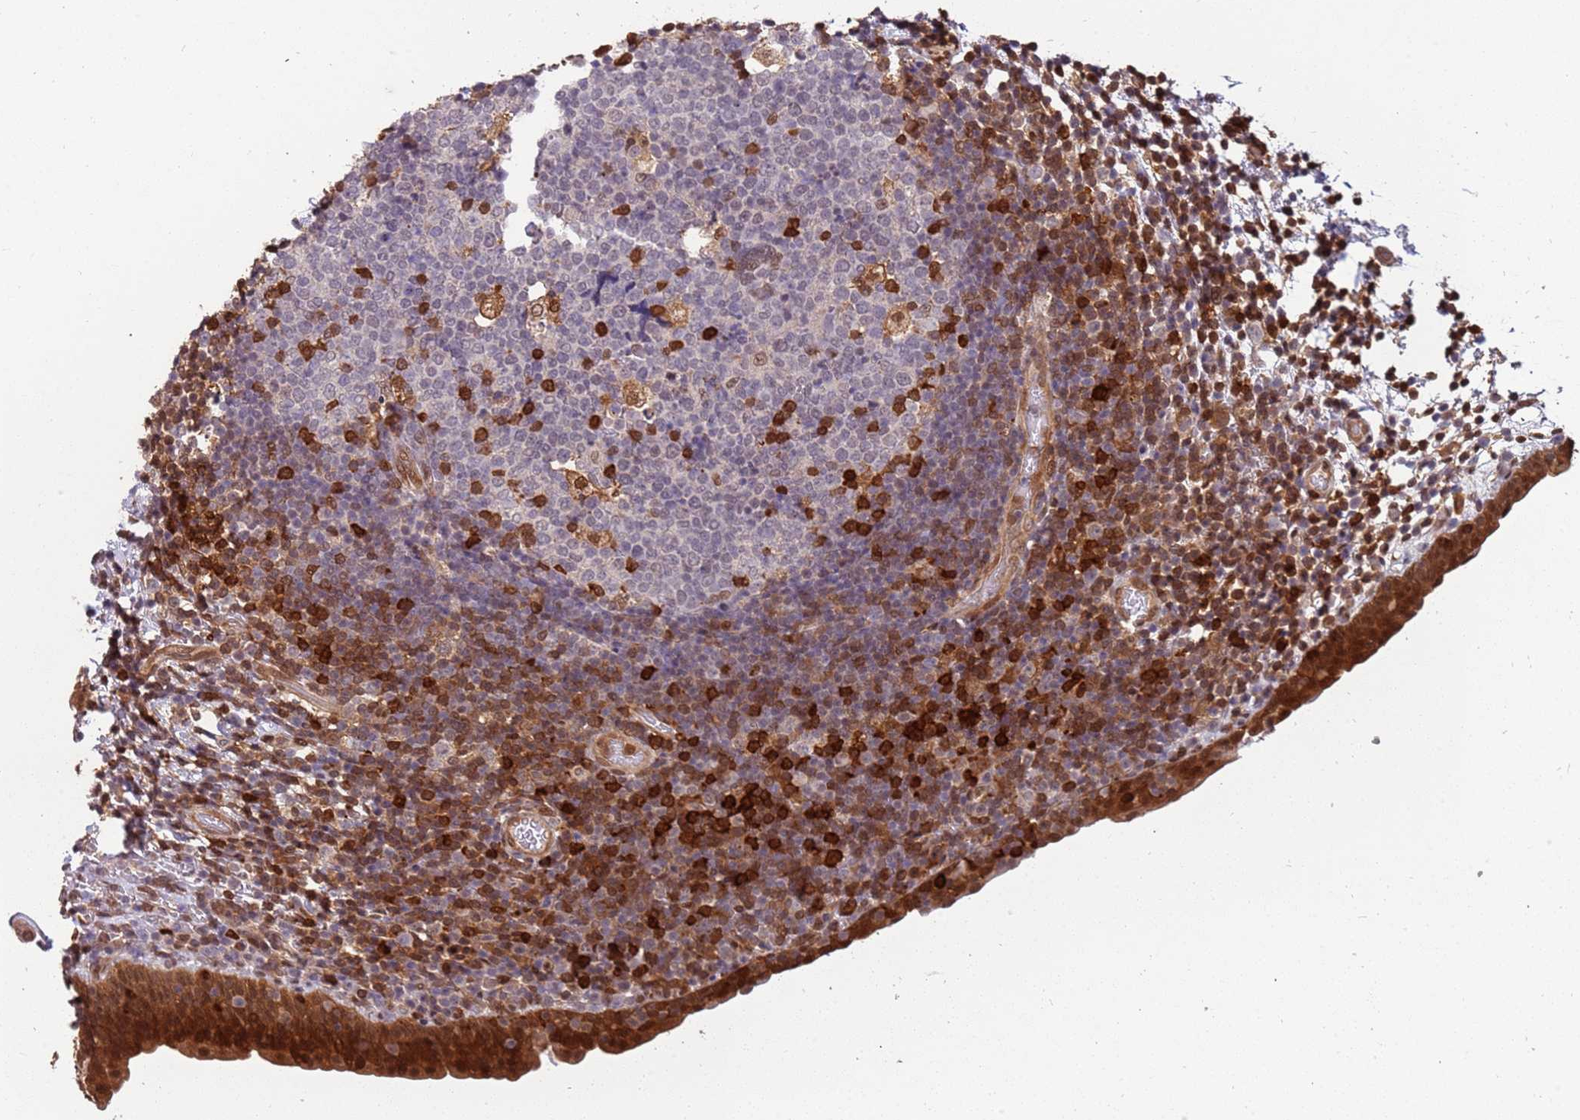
{"staining": {"intensity": "strong", "quantity": ">75%", "location": "cytoplasmic/membranous,nuclear"}, "tissue": "urinary bladder", "cell_type": "Urothelial cells", "image_type": "normal", "snomed": [{"axis": "morphology", "description": "Normal tissue, NOS"}, {"axis": "topography", "description": "Urinary bladder"}], "caption": "Immunohistochemistry (IHC) histopathology image of unremarkable human urinary bladder stained for a protein (brown), which displays high levels of strong cytoplasmic/membranous,nuclear expression in about >75% of urothelial cells.", "gene": "GBP2", "patient": {"sex": "male", "age": 83}}